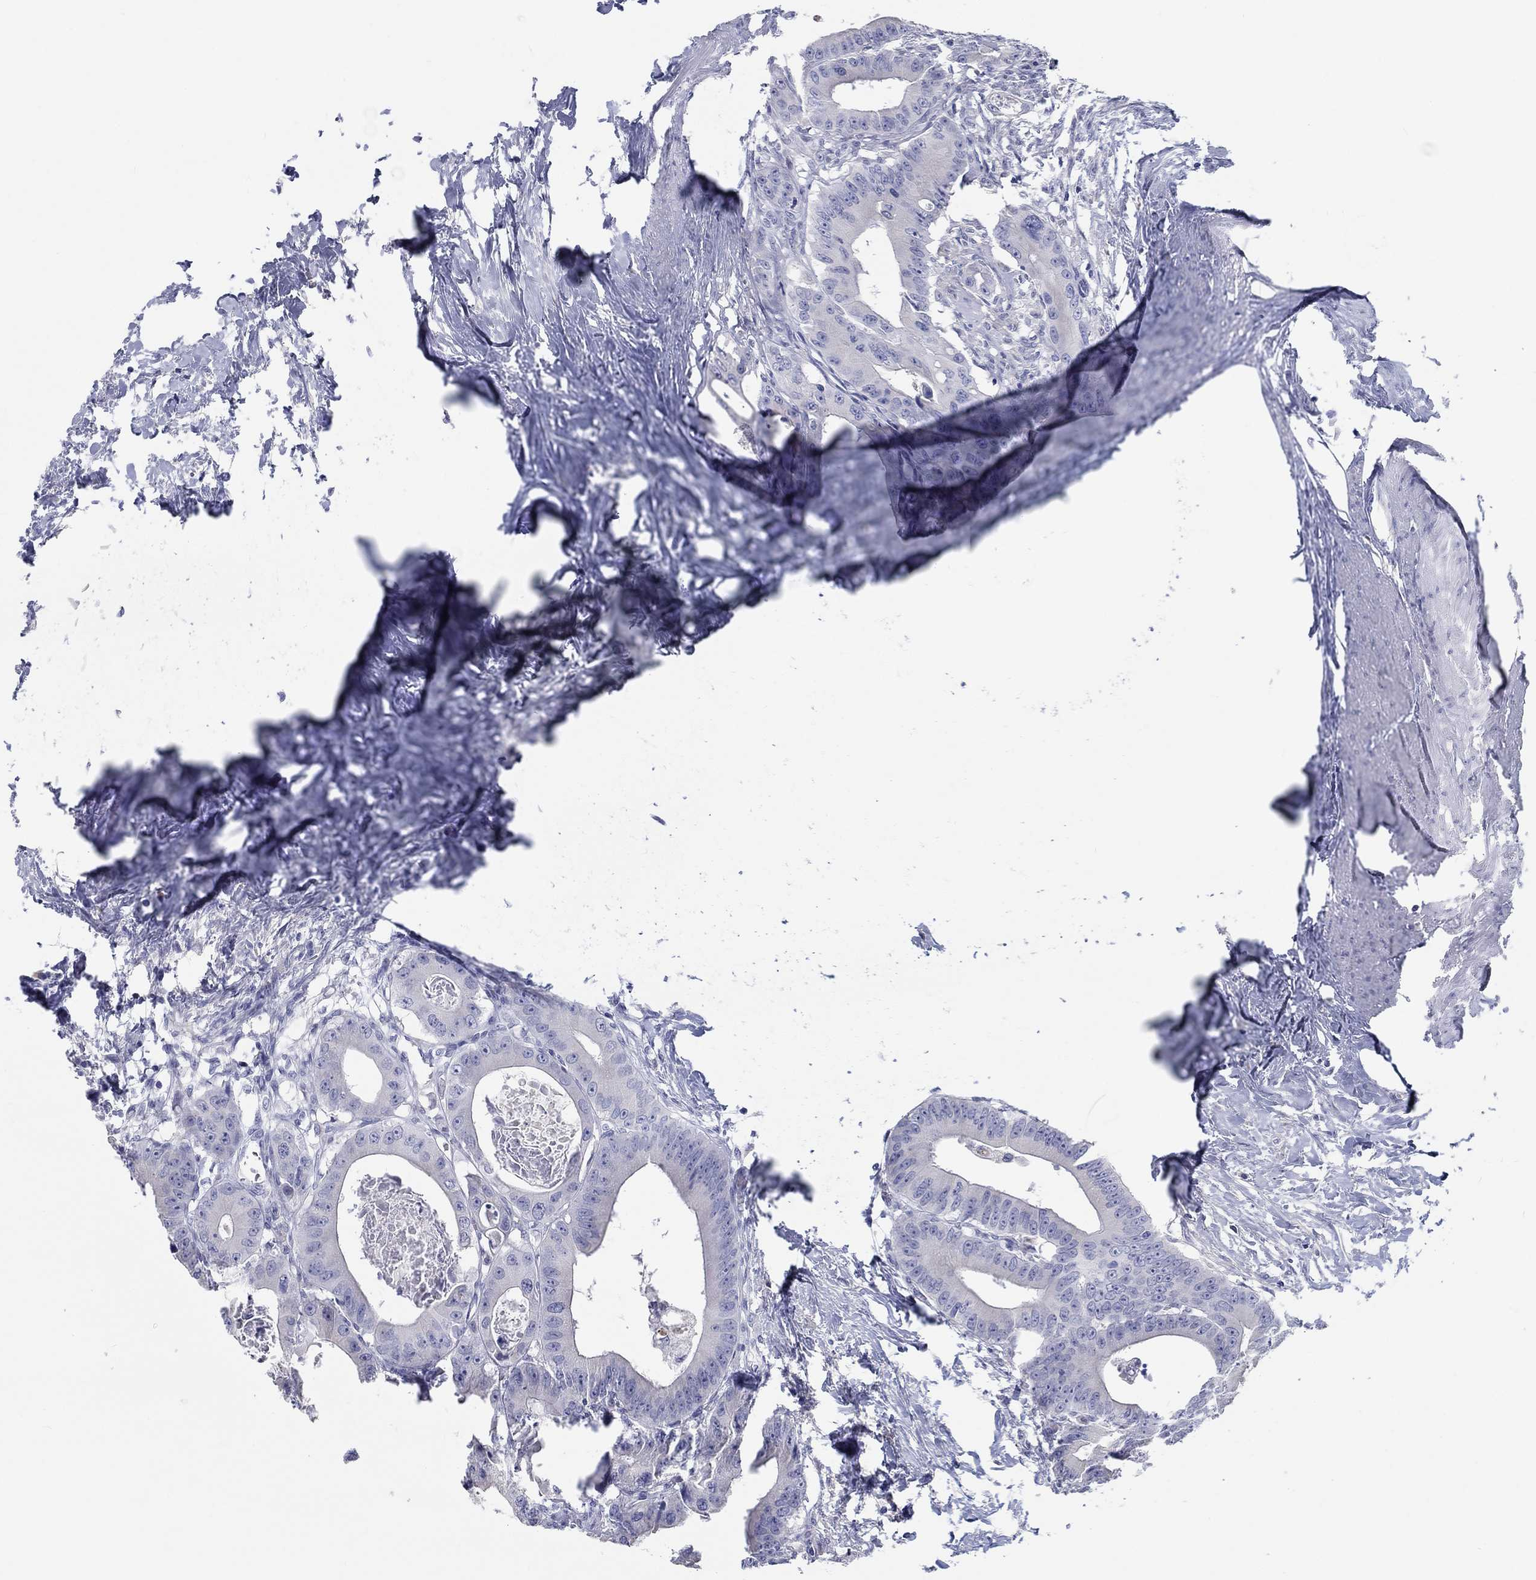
{"staining": {"intensity": "negative", "quantity": "none", "location": "none"}, "tissue": "colorectal cancer", "cell_type": "Tumor cells", "image_type": "cancer", "snomed": [{"axis": "morphology", "description": "Adenocarcinoma, NOS"}, {"axis": "topography", "description": "Rectum"}], "caption": "Immunohistochemistry (IHC) of human colorectal cancer (adenocarcinoma) reveals no positivity in tumor cells.", "gene": "LRRC4C", "patient": {"sex": "male", "age": 64}}